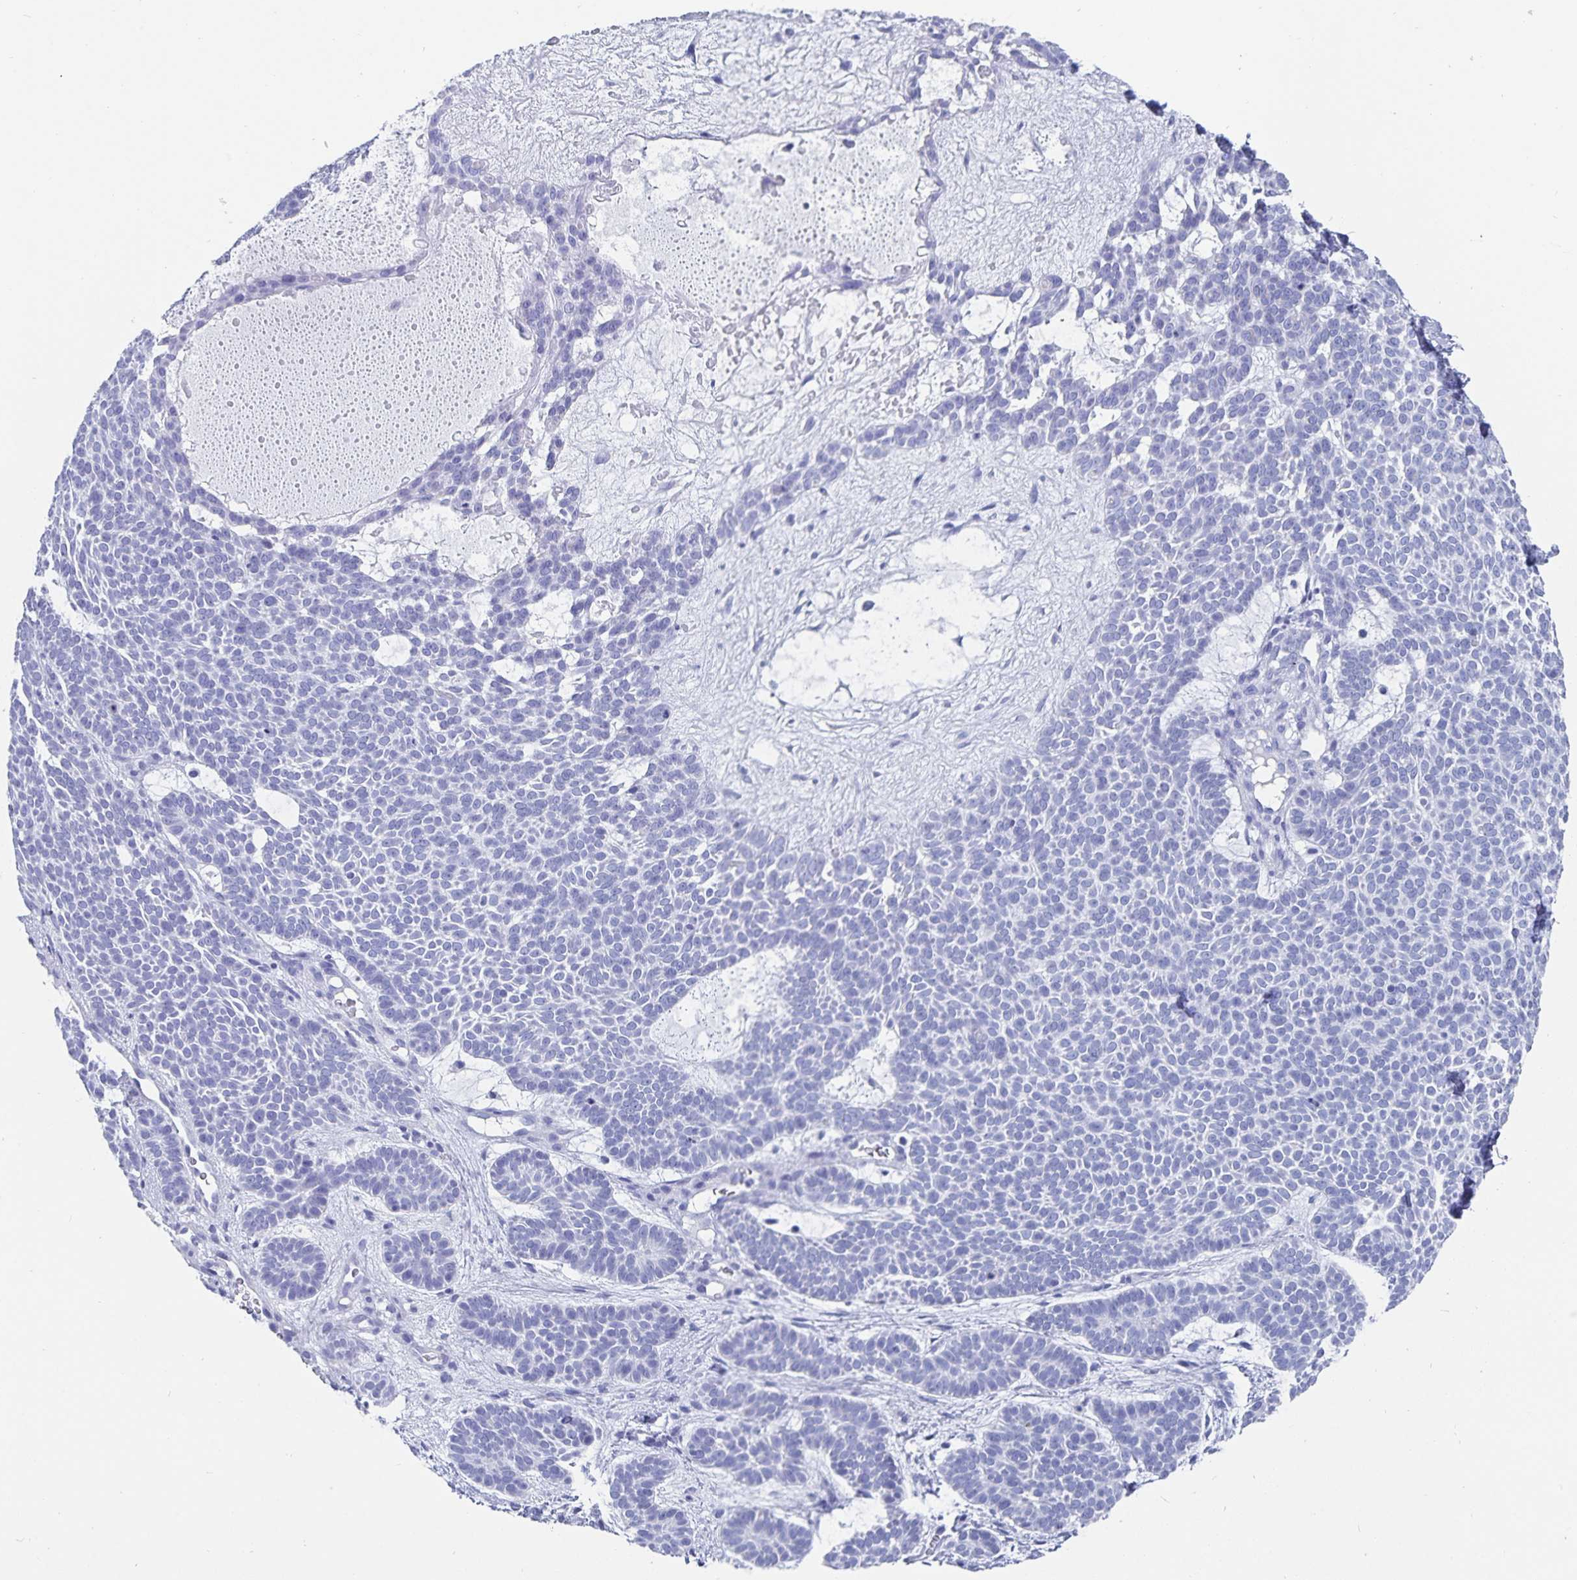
{"staining": {"intensity": "negative", "quantity": "none", "location": "none"}, "tissue": "skin cancer", "cell_type": "Tumor cells", "image_type": "cancer", "snomed": [{"axis": "morphology", "description": "Basal cell carcinoma"}, {"axis": "topography", "description": "Skin"}], "caption": "Immunohistochemical staining of skin cancer (basal cell carcinoma) shows no significant staining in tumor cells.", "gene": "C19orf73", "patient": {"sex": "female", "age": 82}}